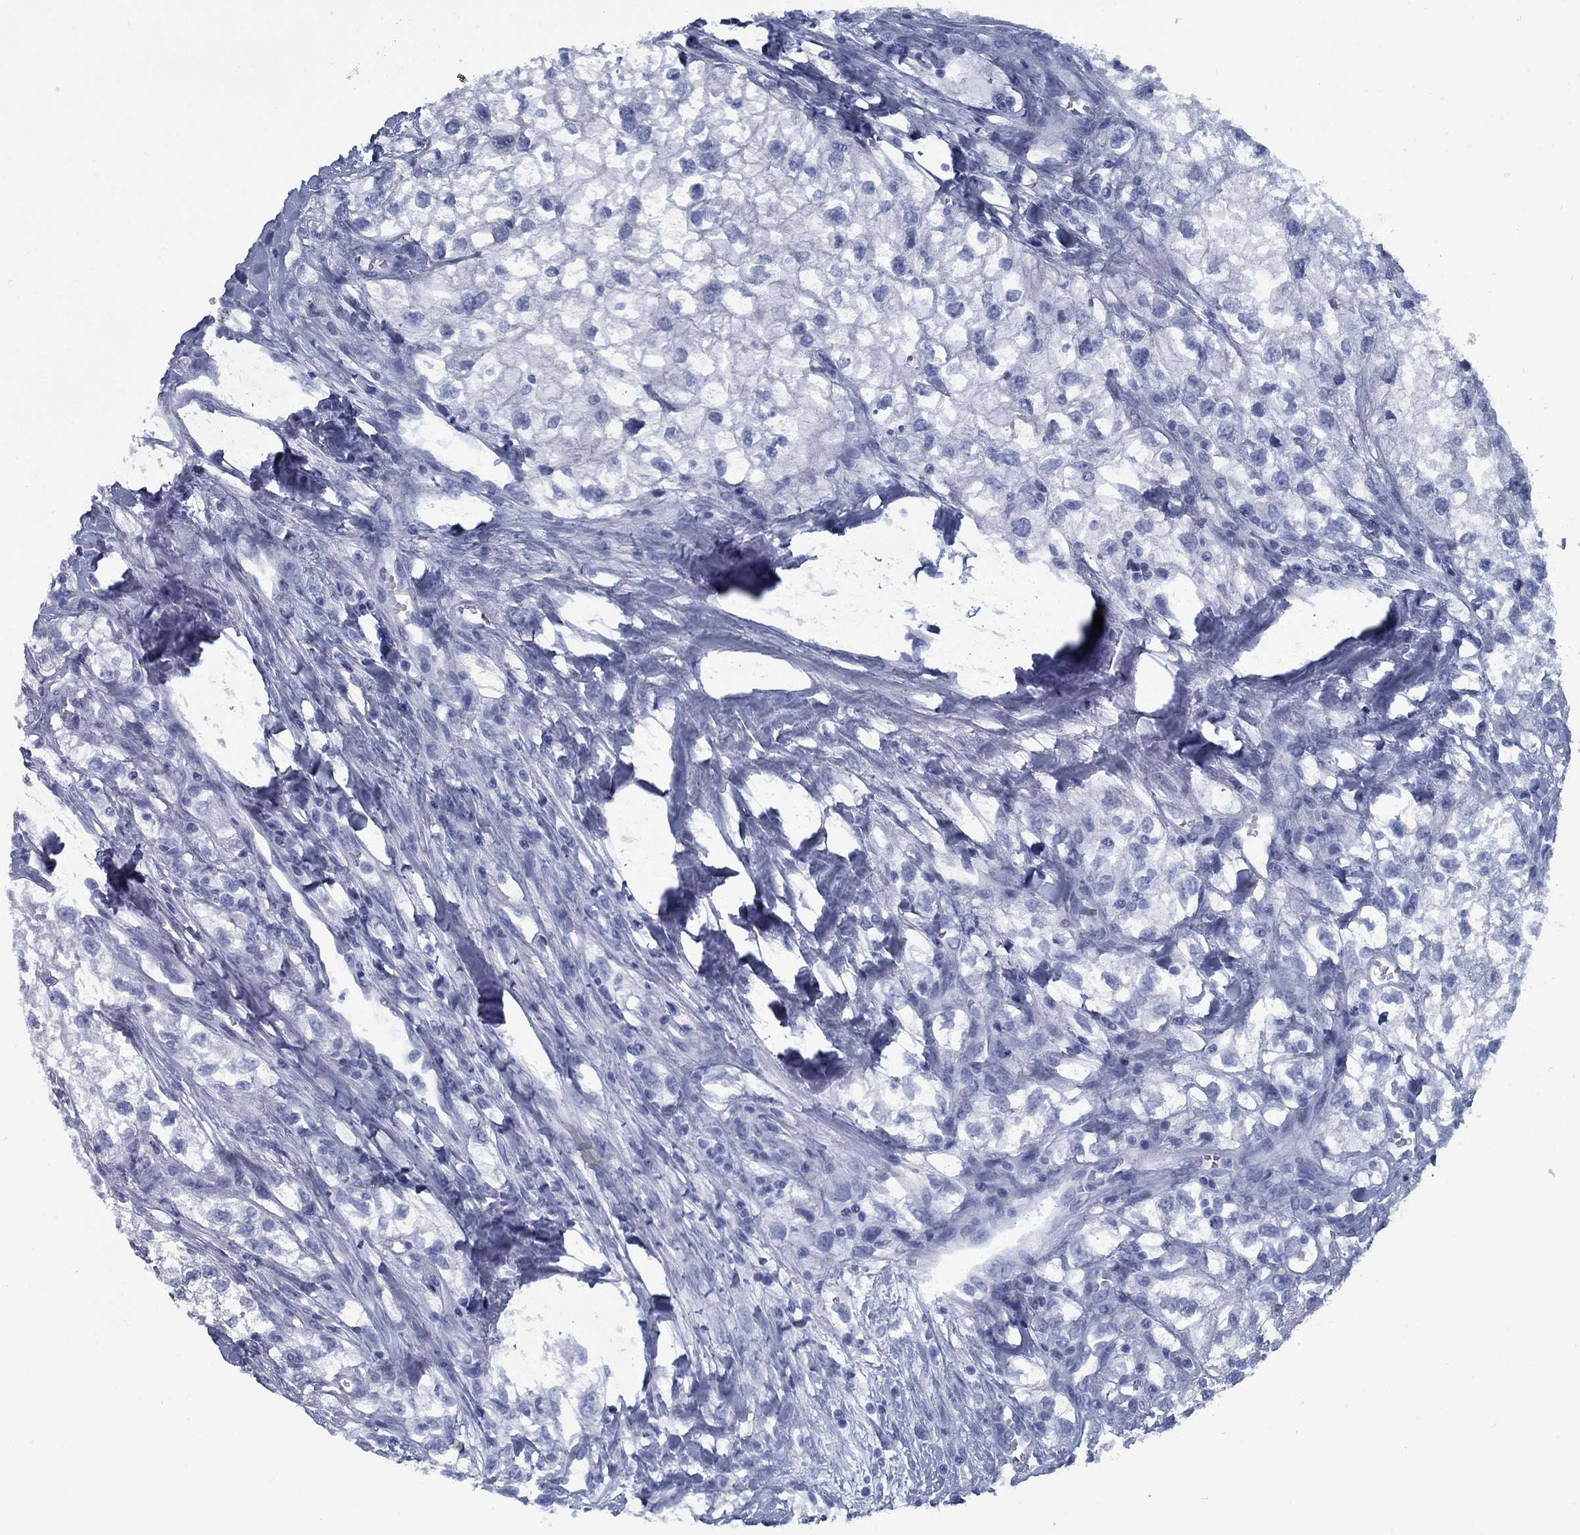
{"staining": {"intensity": "negative", "quantity": "none", "location": "none"}, "tissue": "renal cancer", "cell_type": "Tumor cells", "image_type": "cancer", "snomed": [{"axis": "morphology", "description": "Adenocarcinoma, NOS"}, {"axis": "topography", "description": "Kidney"}], "caption": "Immunohistochemistry (IHC) of human renal cancer (adenocarcinoma) demonstrates no expression in tumor cells.", "gene": "PNMA8A", "patient": {"sex": "male", "age": 59}}